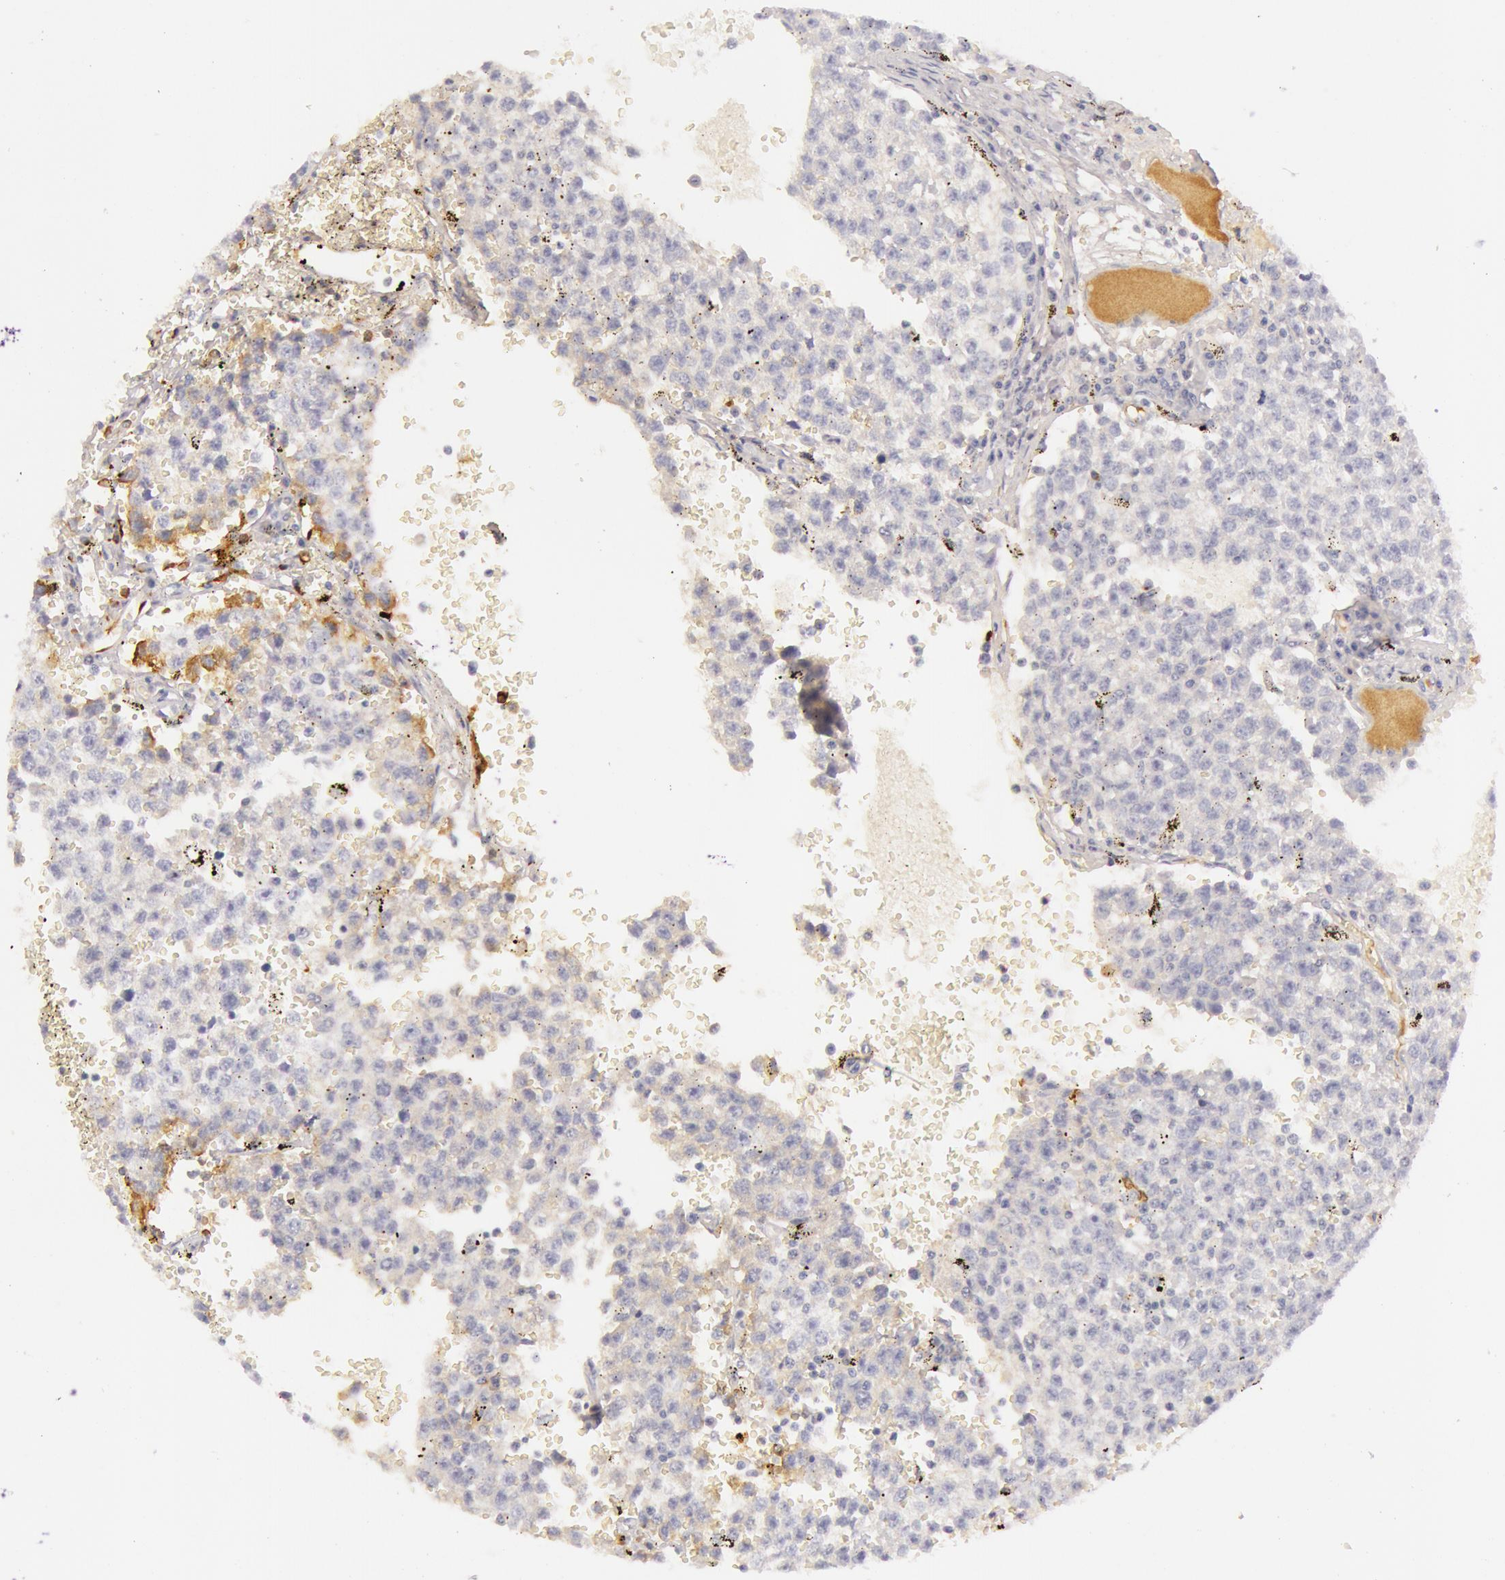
{"staining": {"intensity": "negative", "quantity": "none", "location": "none"}, "tissue": "testis cancer", "cell_type": "Tumor cells", "image_type": "cancer", "snomed": [{"axis": "morphology", "description": "Seminoma, NOS"}, {"axis": "topography", "description": "Testis"}], "caption": "DAB immunohistochemical staining of human testis cancer reveals no significant positivity in tumor cells. The staining was performed using DAB to visualize the protein expression in brown, while the nuclei were stained in blue with hematoxylin (Magnification: 20x).", "gene": "C4BPA", "patient": {"sex": "male", "age": 35}}